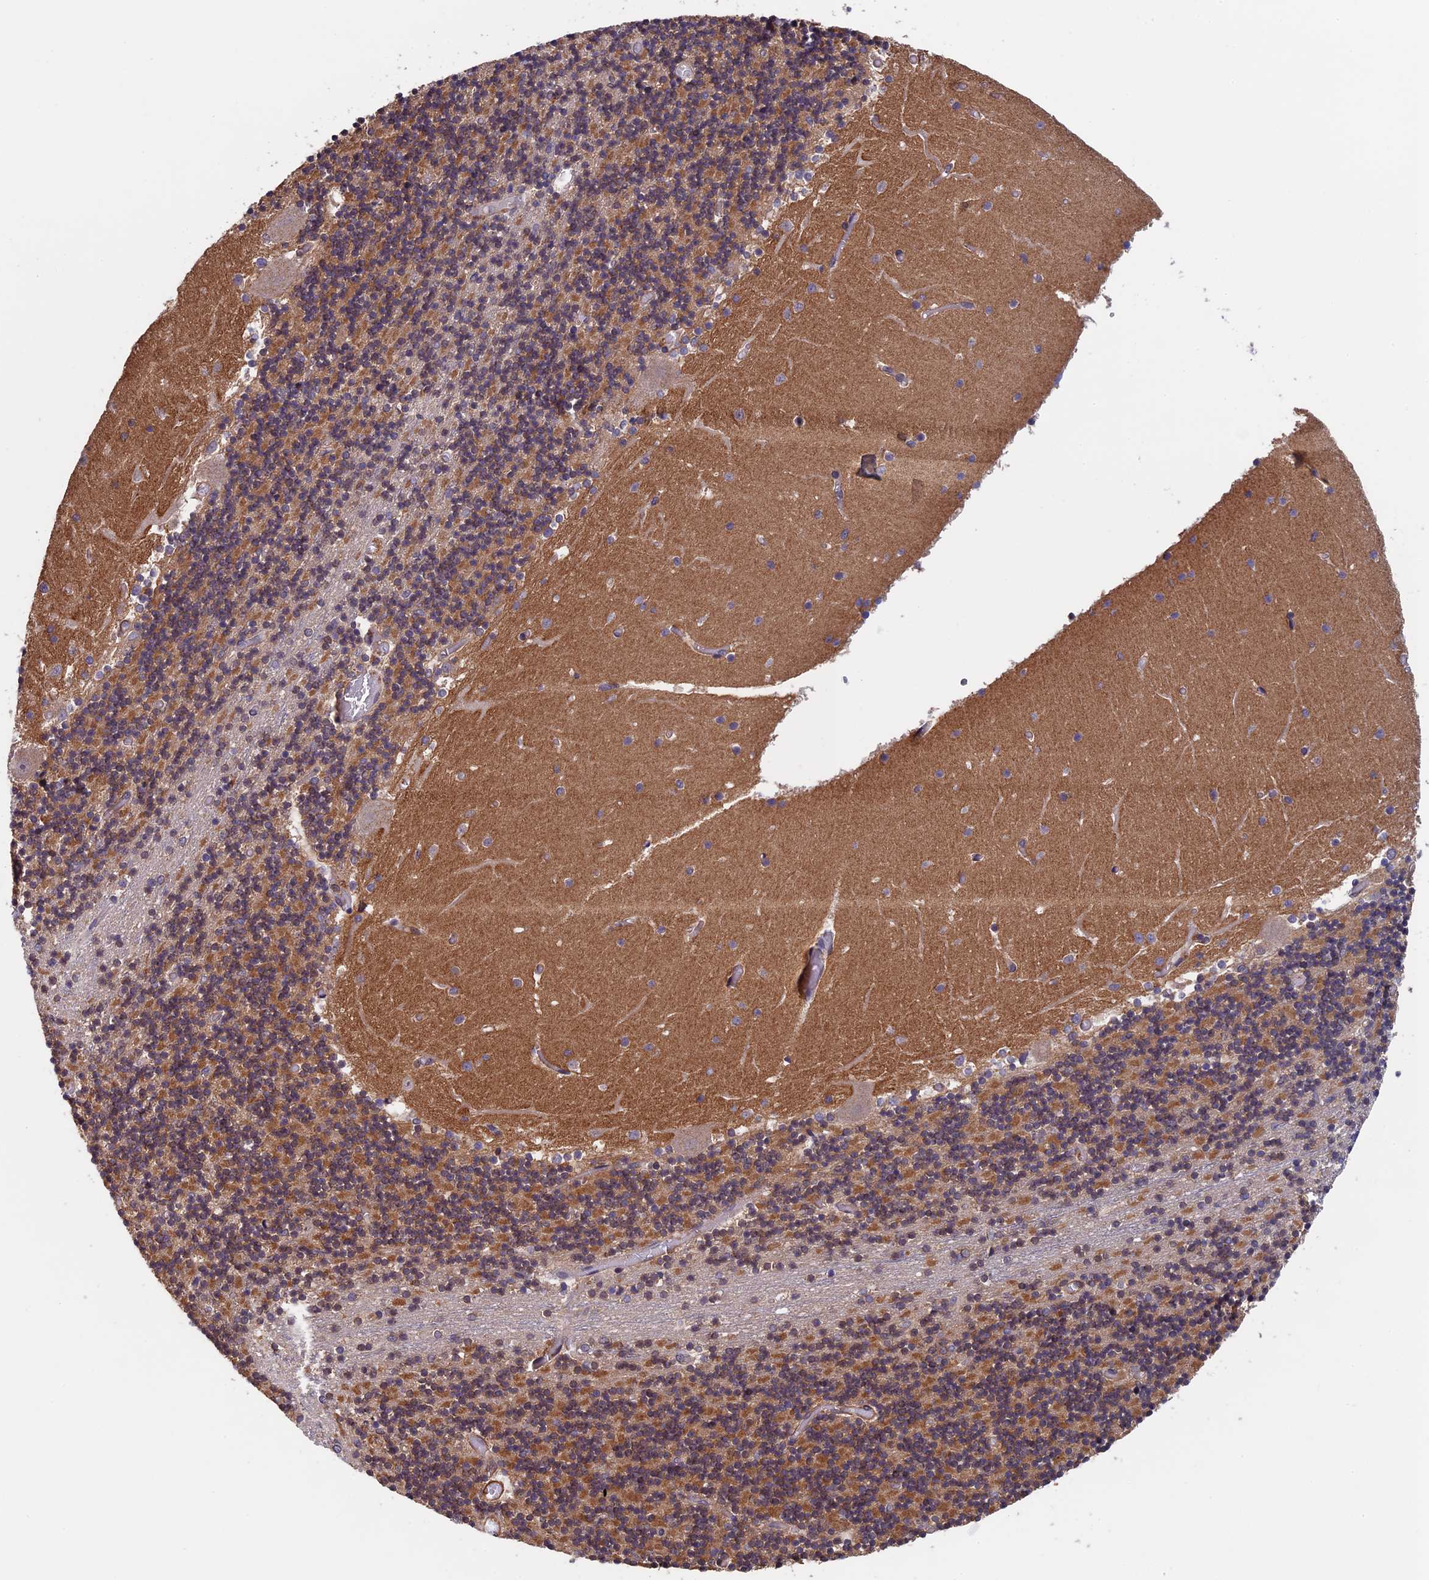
{"staining": {"intensity": "moderate", "quantity": ">75%", "location": "cytoplasmic/membranous"}, "tissue": "cerebellum", "cell_type": "Cells in granular layer", "image_type": "normal", "snomed": [{"axis": "morphology", "description": "Normal tissue, NOS"}, {"axis": "topography", "description": "Cerebellum"}], "caption": "Immunohistochemical staining of unremarkable cerebellum reveals moderate cytoplasmic/membranous protein expression in approximately >75% of cells in granular layer. The protein is stained brown, and the nuclei are stained in blue (DAB (3,3'-diaminobenzidine) IHC with brightfield microscopy, high magnification).", "gene": "SLC9A5", "patient": {"sex": "female", "age": 28}}